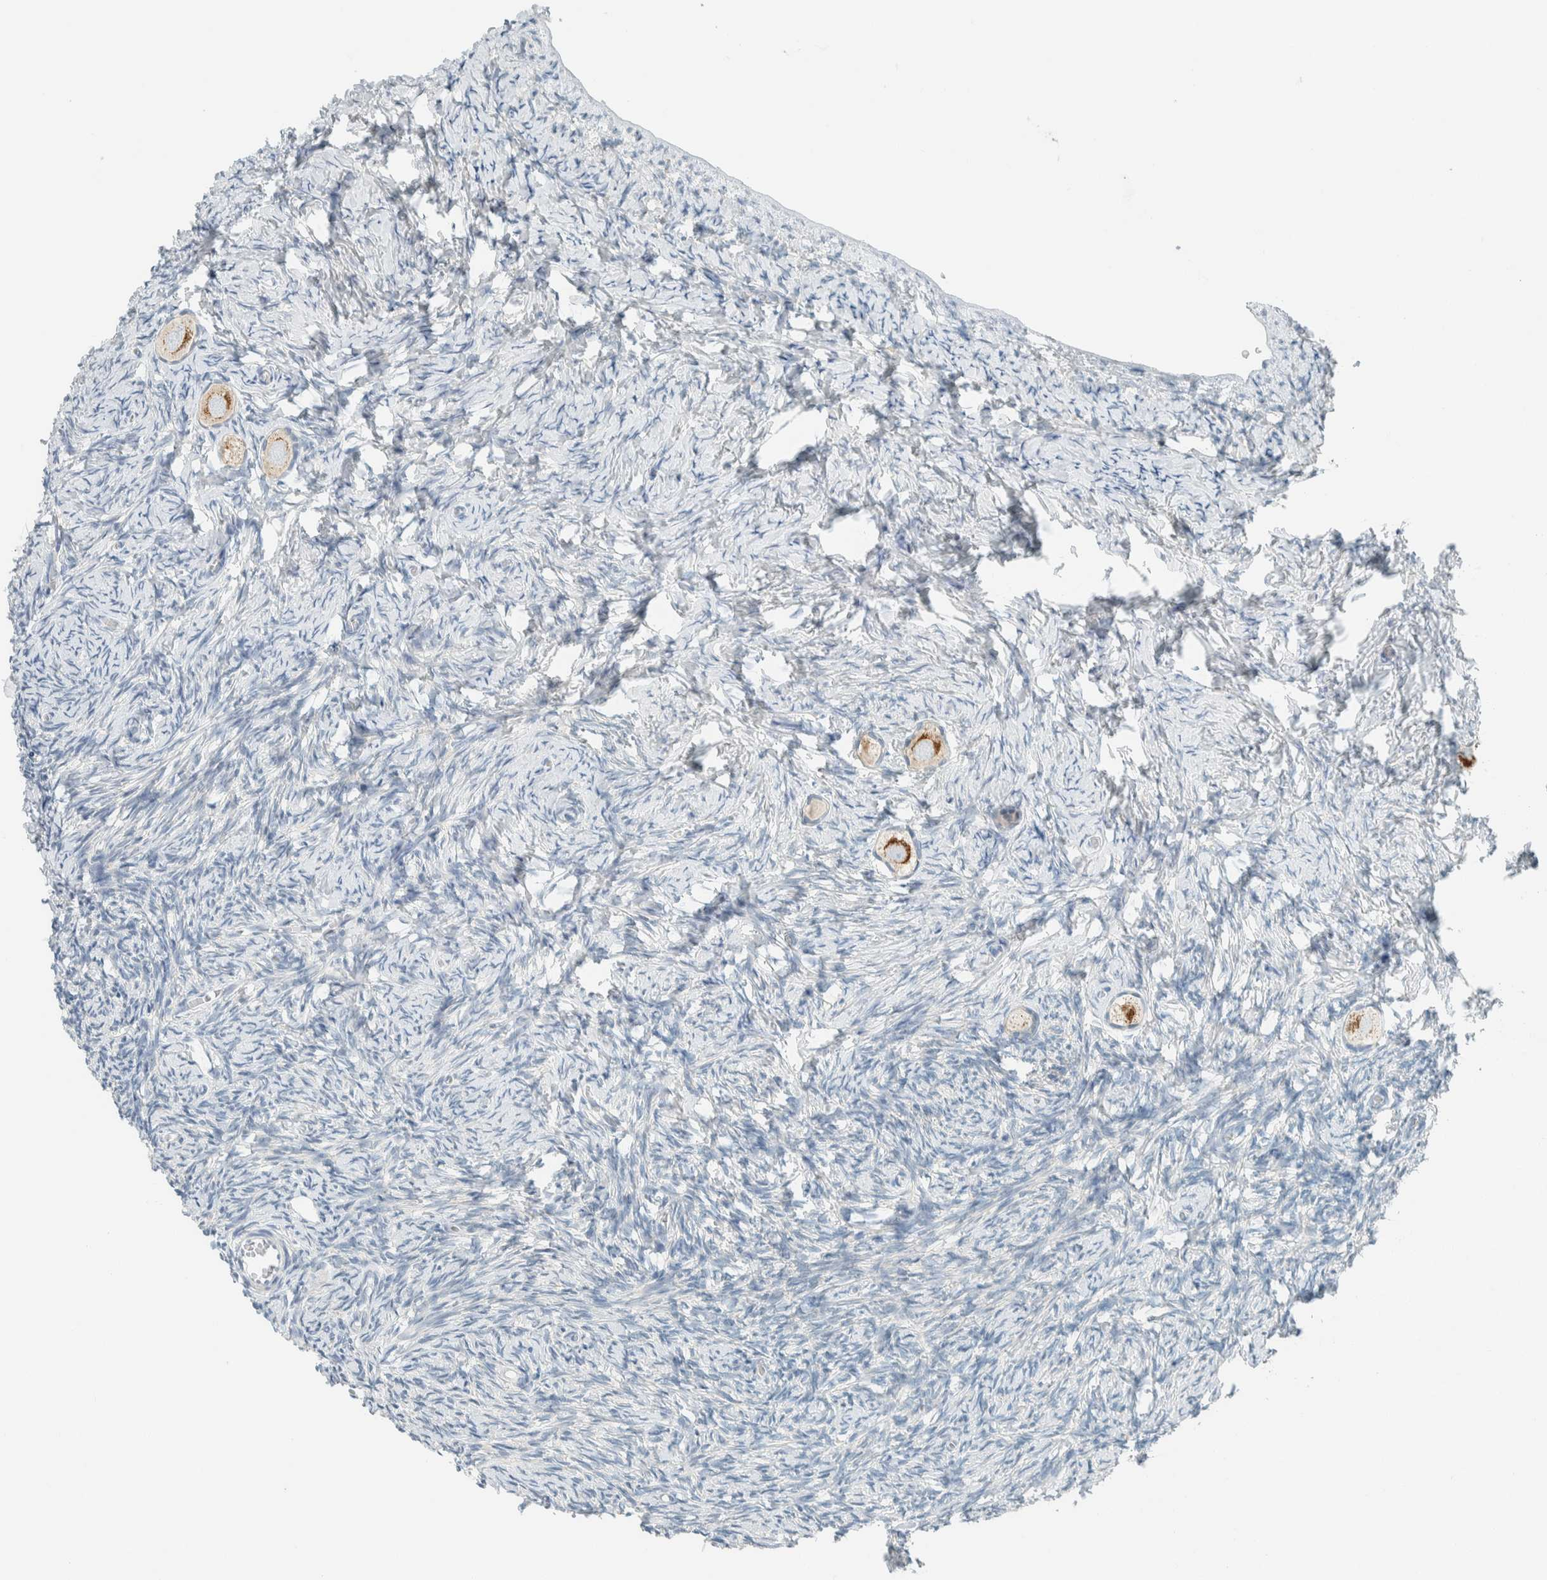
{"staining": {"intensity": "moderate", "quantity": ">75%", "location": "cytoplasmic/membranous"}, "tissue": "ovary", "cell_type": "Follicle cells", "image_type": "normal", "snomed": [{"axis": "morphology", "description": "Normal tissue, NOS"}, {"axis": "topography", "description": "Ovary"}], "caption": "Immunohistochemical staining of normal human ovary exhibits >75% levels of moderate cytoplasmic/membranous protein expression in approximately >75% of follicle cells.", "gene": "AARSD1", "patient": {"sex": "female", "age": 27}}